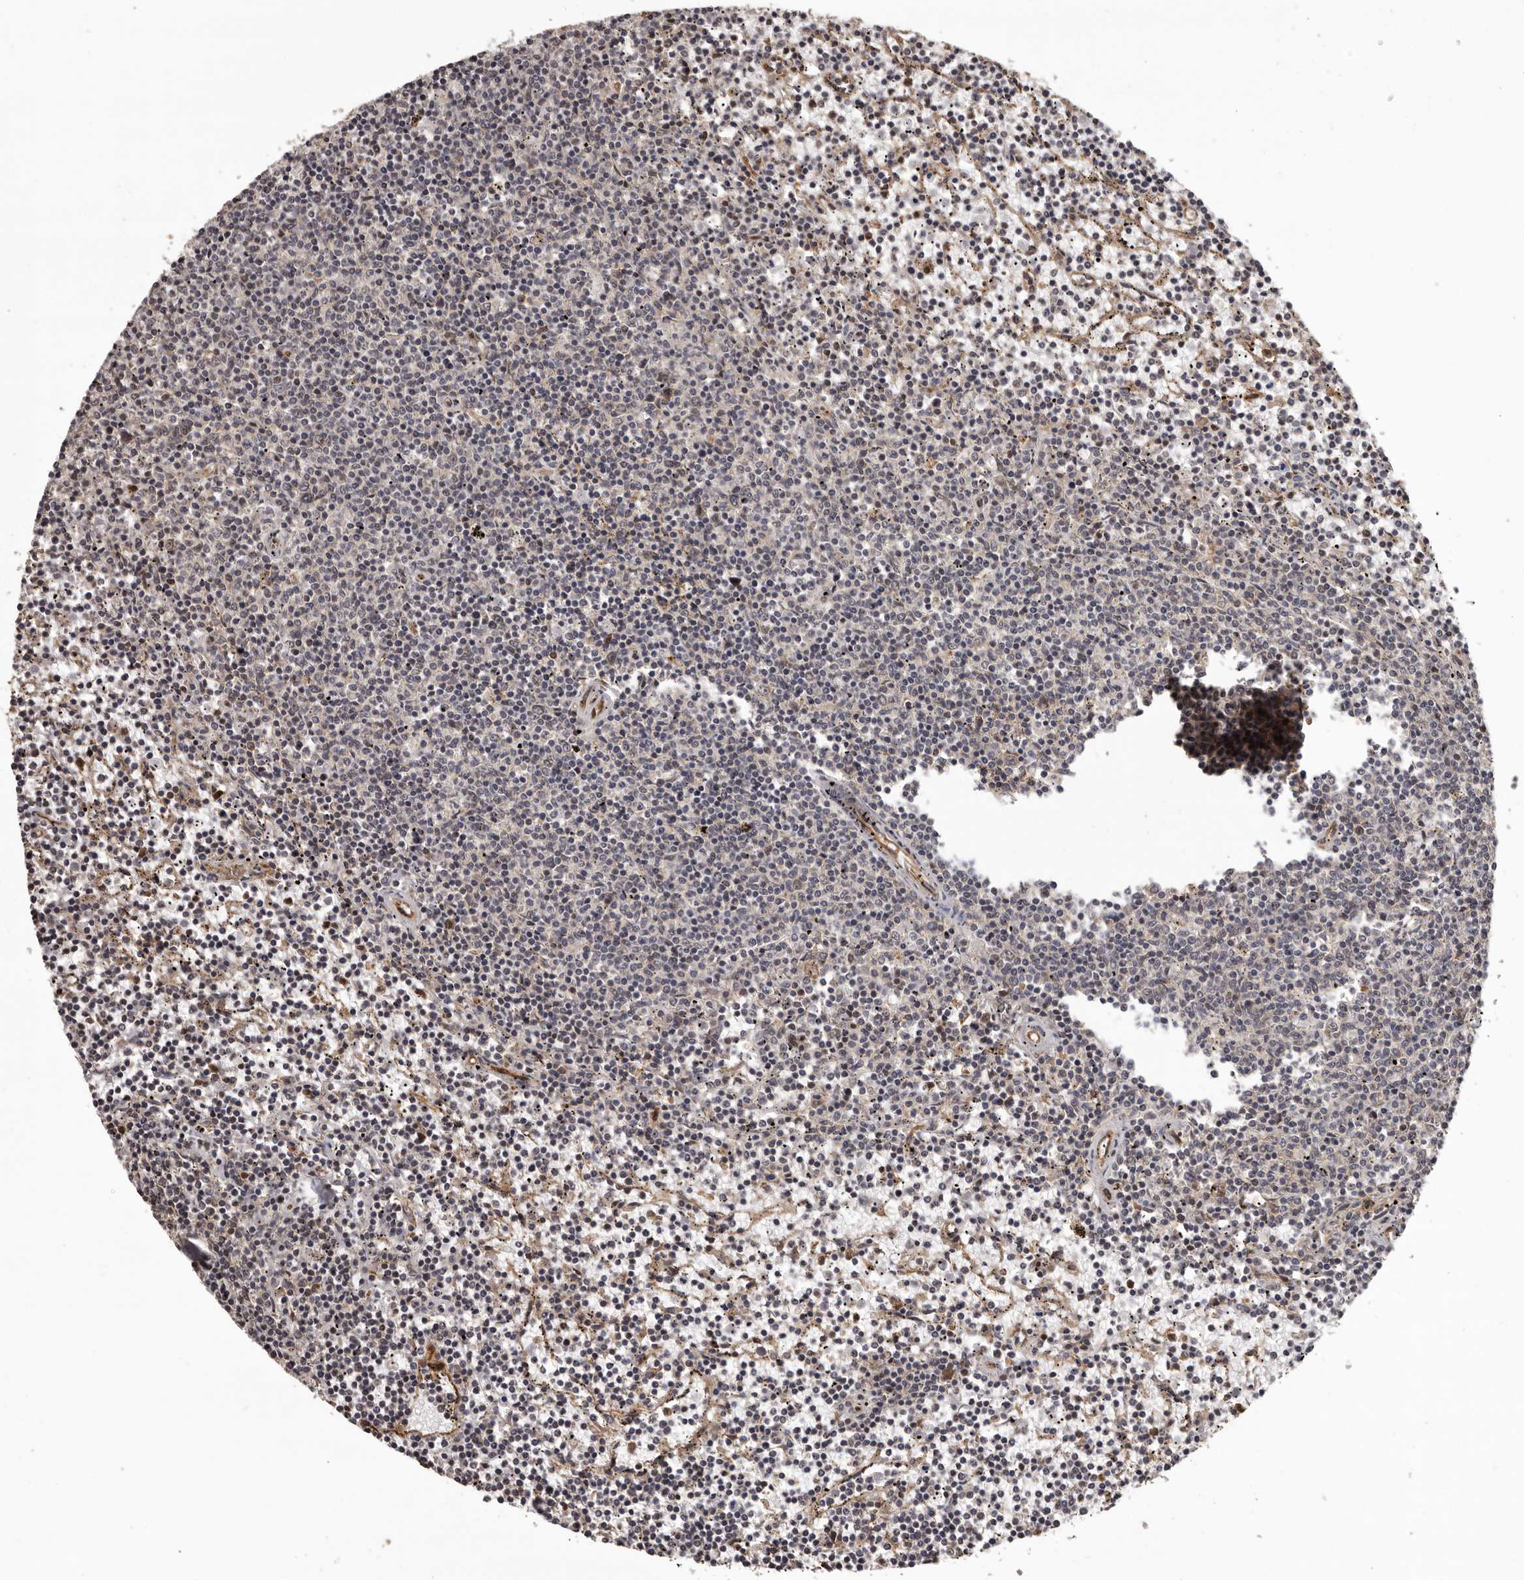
{"staining": {"intensity": "negative", "quantity": "none", "location": "none"}, "tissue": "lymphoma", "cell_type": "Tumor cells", "image_type": "cancer", "snomed": [{"axis": "morphology", "description": "Malignant lymphoma, non-Hodgkin's type, Low grade"}, {"axis": "topography", "description": "Spleen"}], "caption": "High power microscopy photomicrograph of an IHC histopathology image of lymphoma, revealing no significant positivity in tumor cells. Brightfield microscopy of IHC stained with DAB (brown) and hematoxylin (blue), captured at high magnification.", "gene": "SLITRK6", "patient": {"sex": "female", "age": 50}}